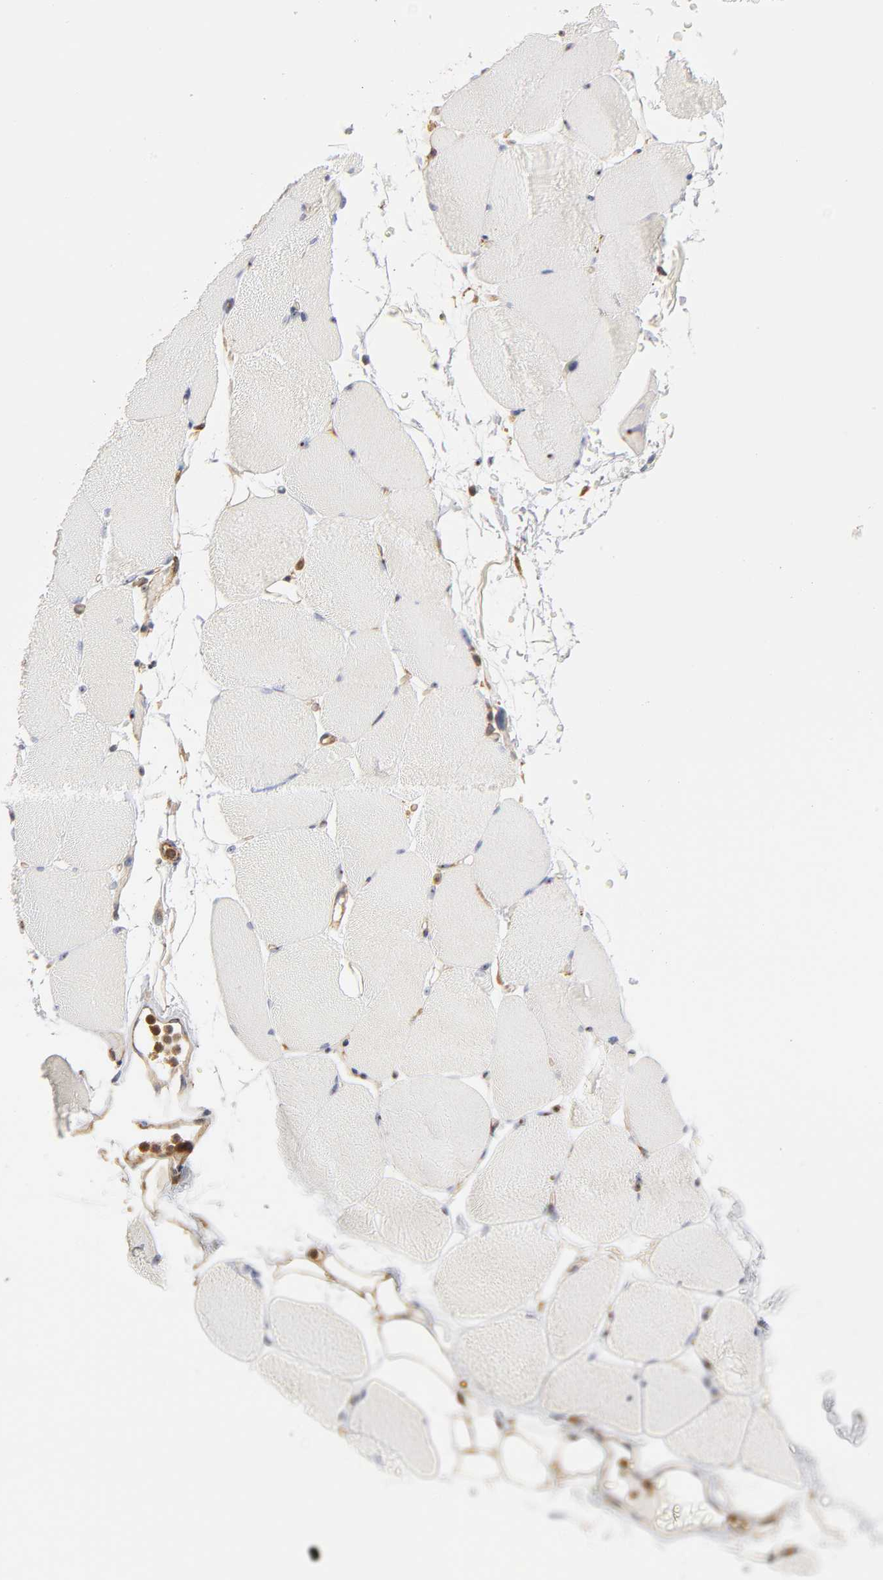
{"staining": {"intensity": "strong", "quantity": "25%-75%", "location": "nuclear"}, "tissue": "skeletal muscle", "cell_type": "Myocytes", "image_type": "normal", "snomed": [{"axis": "morphology", "description": "Normal tissue, NOS"}, {"axis": "topography", "description": "Skeletal muscle"}, {"axis": "topography", "description": "Parathyroid gland"}], "caption": "High-magnification brightfield microscopy of unremarkable skeletal muscle stained with DAB (brown) and counterstained with hematoxylin (blue). myocytes exhibit strong nuclear expression is seen in about25%-75% of cells.", "gene": "PLD1", "patient": {"sex": "female", "age": 37}}